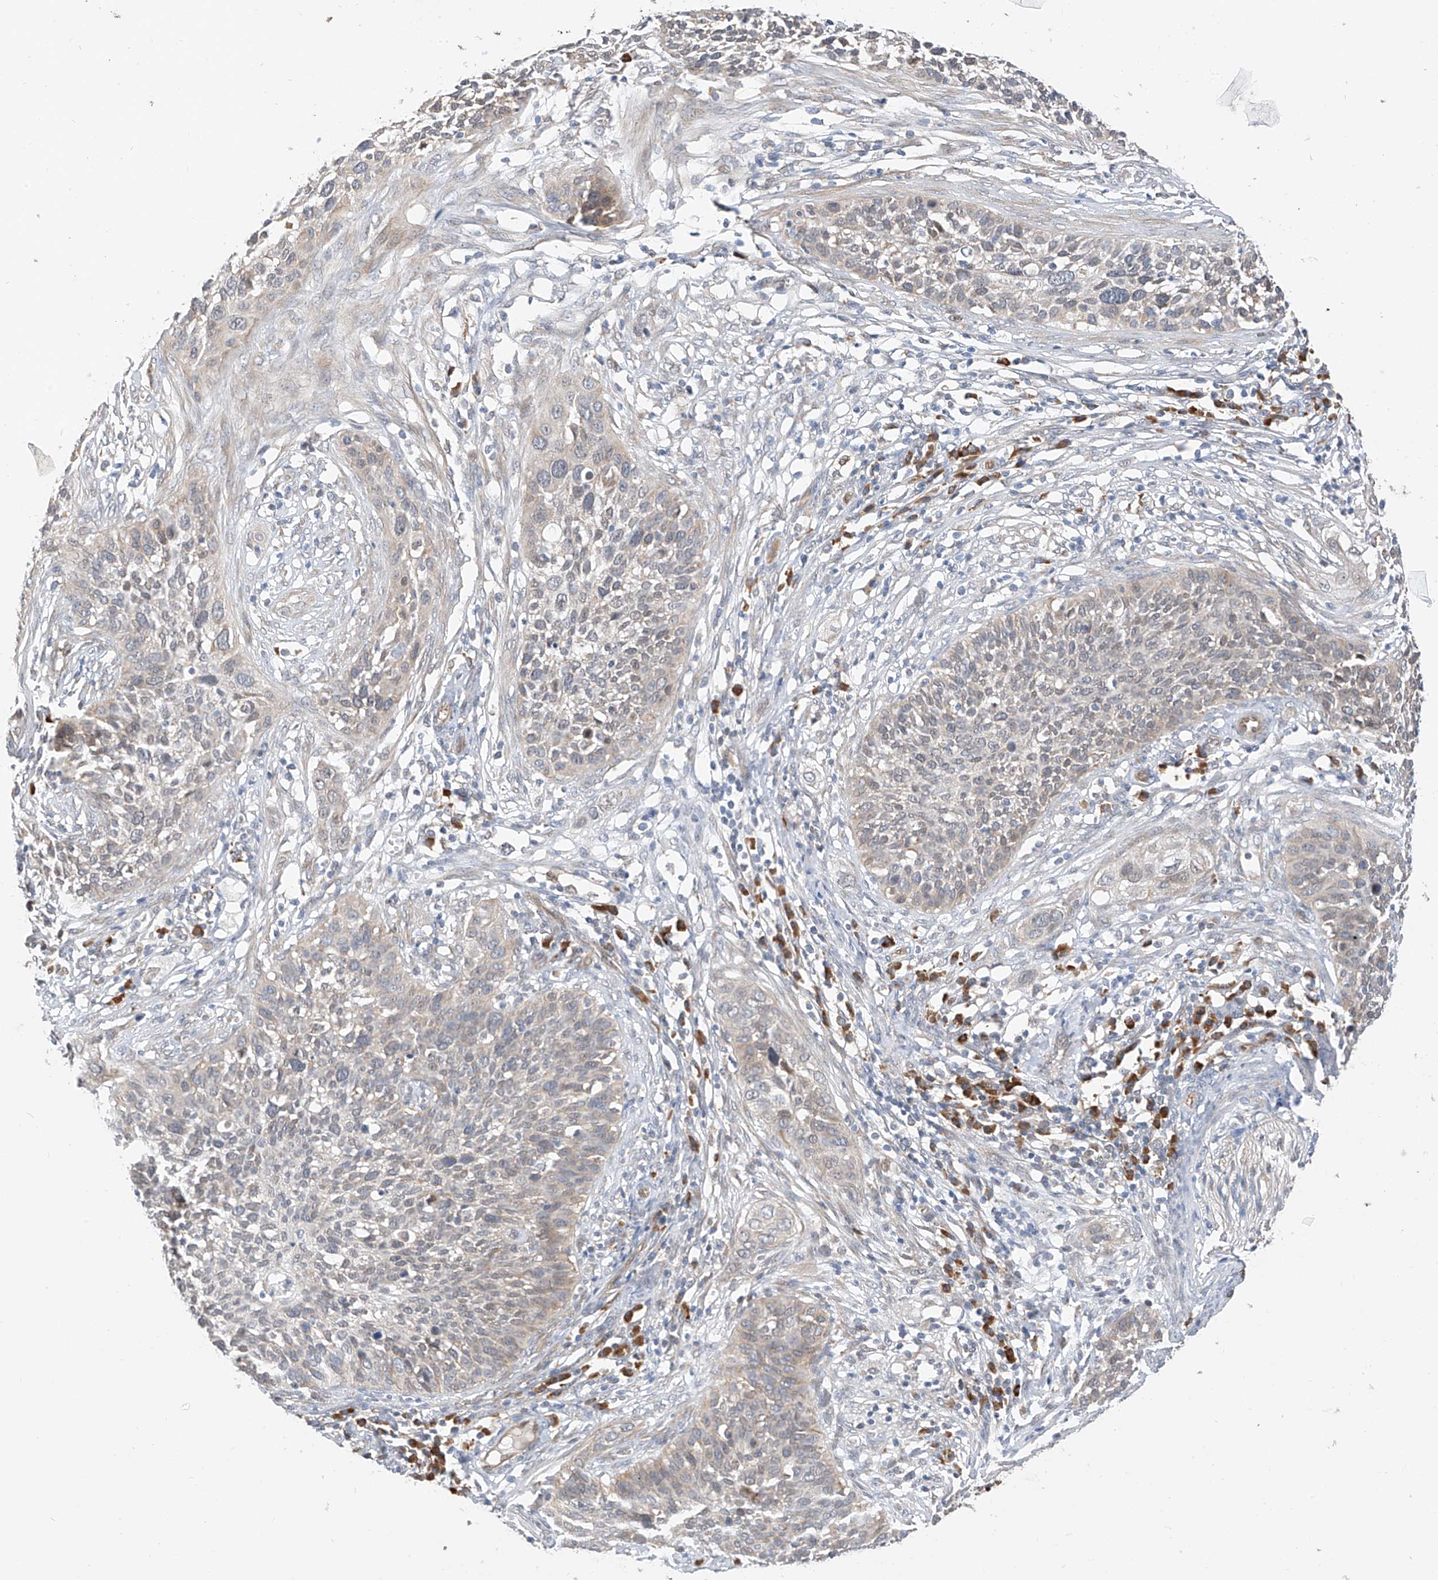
{"staining": {"intensity": "weak", "quantity": "<25%", "location": "cytoplasmic/membranous"}, "tissue": "cervical cancer", "cell_type": "Tumor cells", "image_type": "cancer", "snomed": [{"axis": "morphology", "description": "Squamous cell carcinoma, NOS"}, {"axis": "topography", "description": "Cervix"}], "caption": "The image displays no staining of tumor cells in squamous cell carcinoma (cervical).", "gene": "PPA2", "patient": {"sex": "female", "age": 34}}